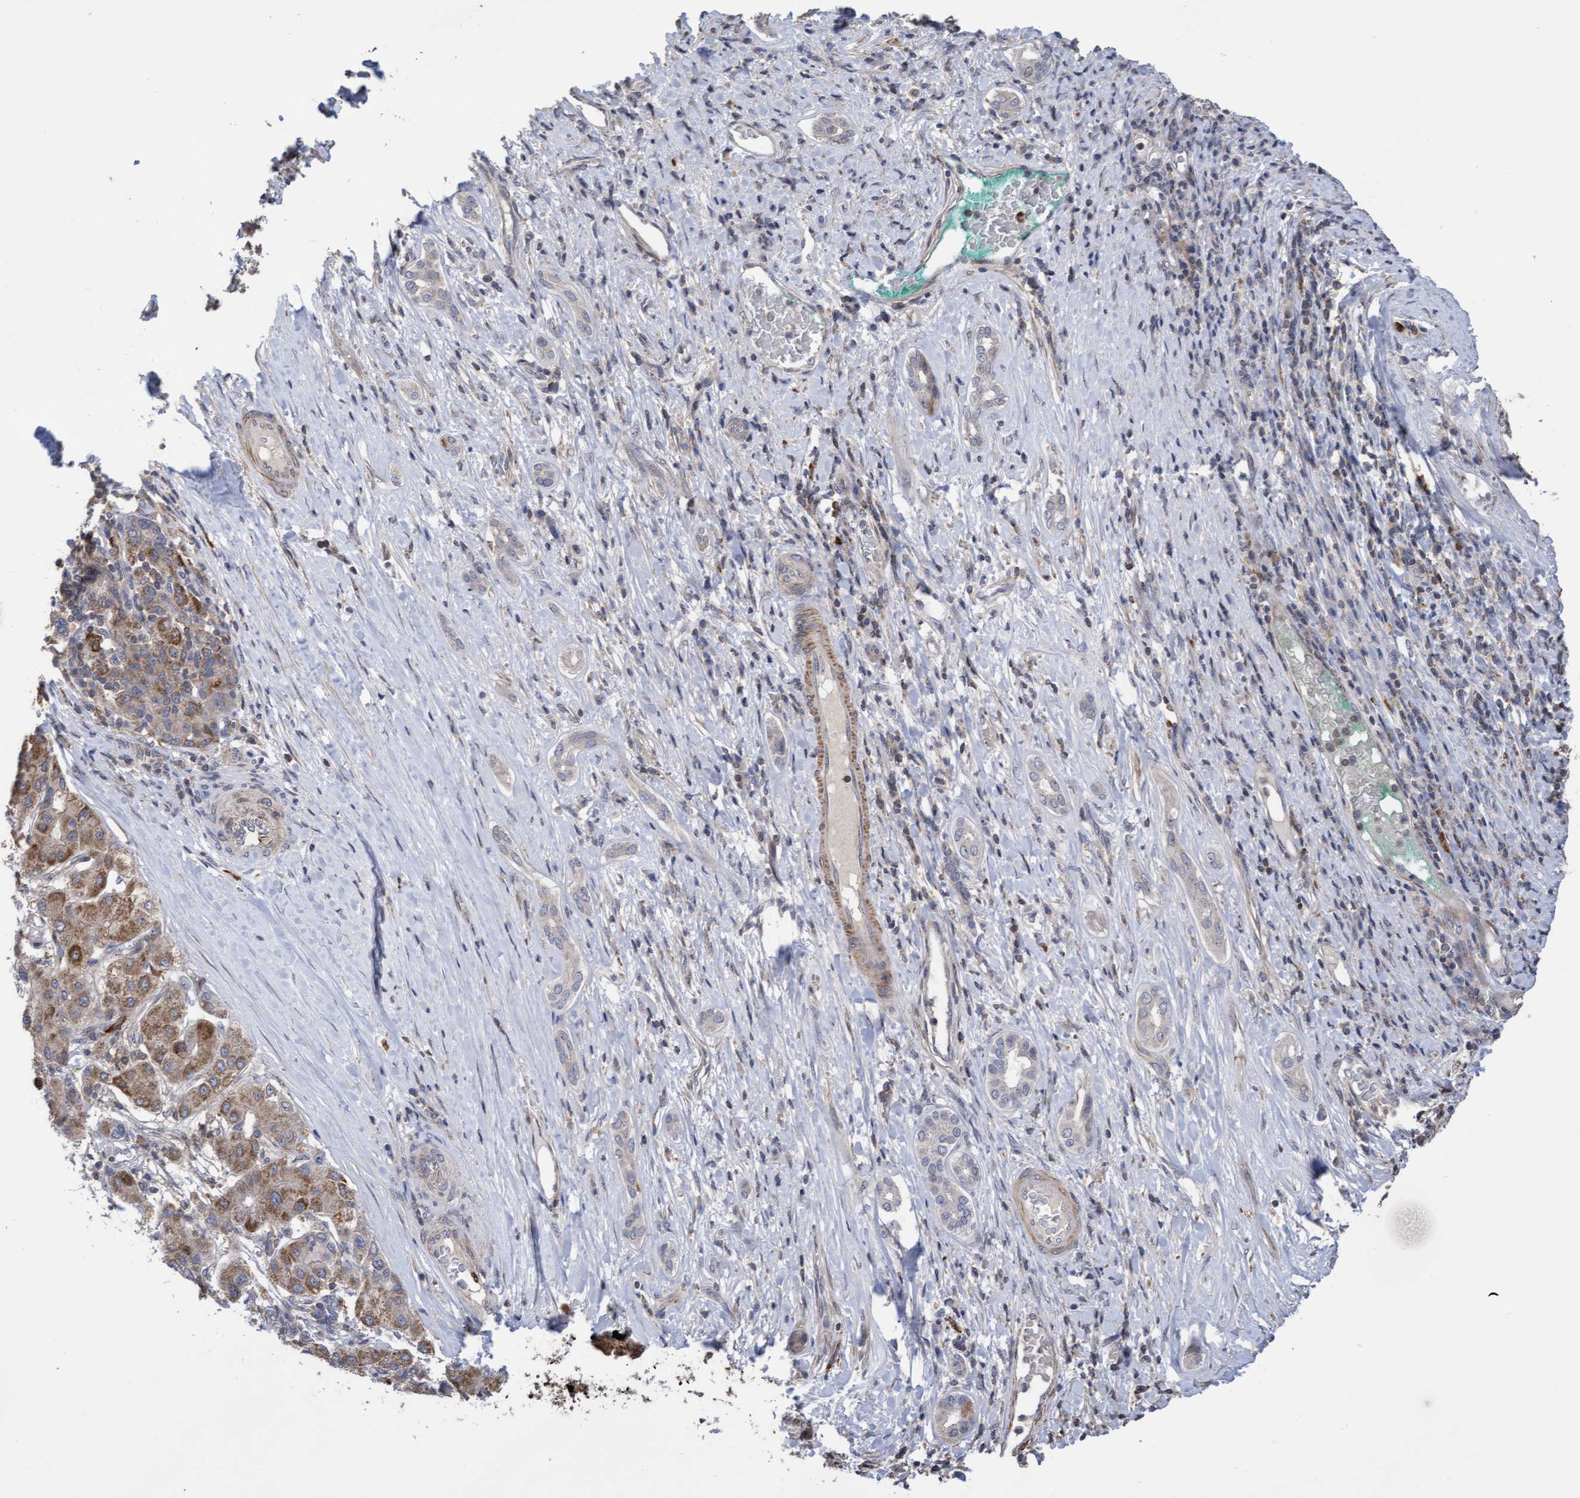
{"staining": {"intensity": "moderate", "quantity": ">75%", "location": "cytoplasmic/membranous"}, "tissue": "liver cancer", "cell_type": "Tumor cells", "image_type": "cancer", "snomed": [{"axis": "morphology", "description": "Carcinoma, Hepatocellular, NOS"}, {"axis": "topography", "description": "Liver"}], "caption": "Protein staining of liver cancer tissue displays moderate cytoplasmic/membranous expression in about >75% of tumor cells.", "gene": "SLBP", "patient": {"sex": "male", "age": 65}}